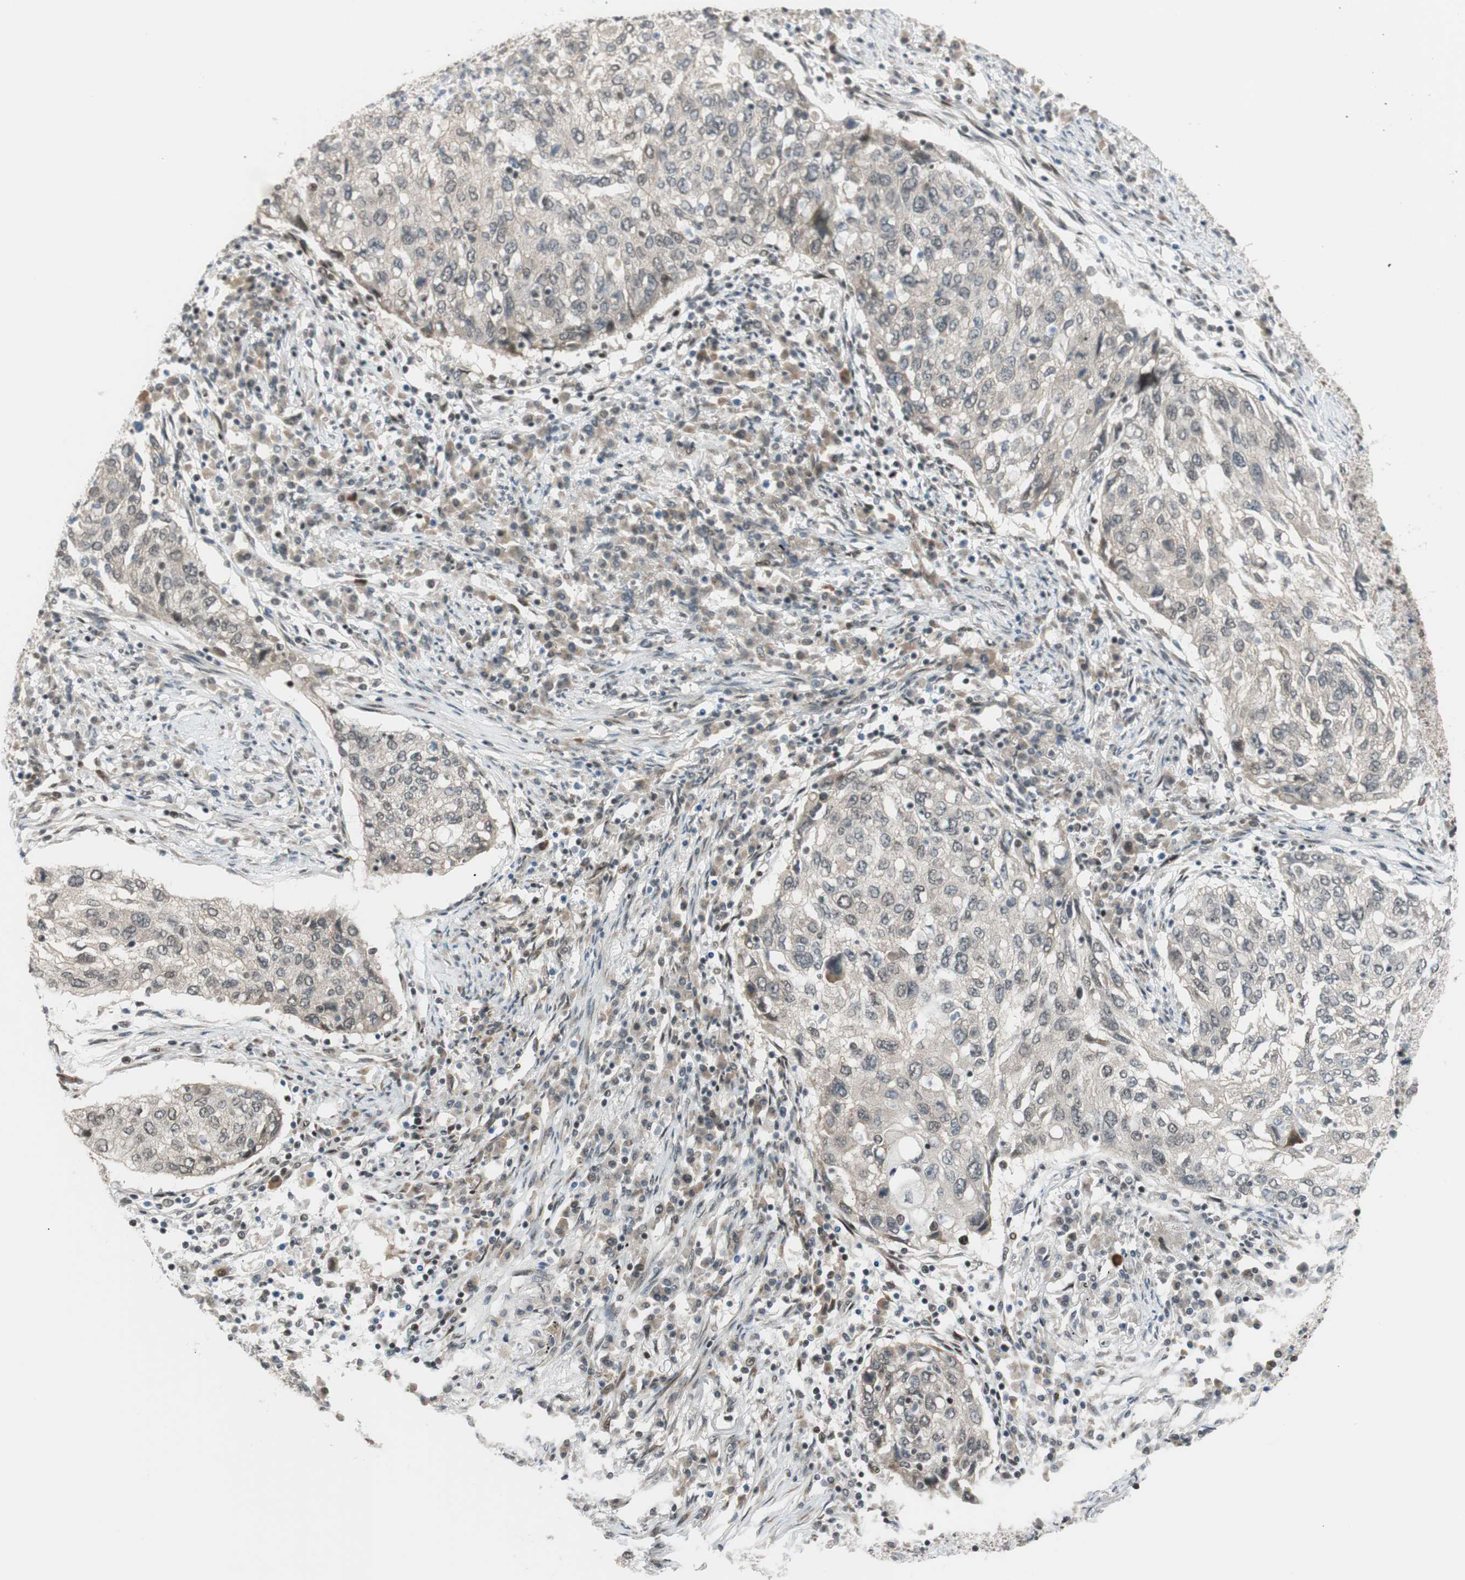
{"staining": {"intensity": "weak", "quantity": ">75%", "location": "cytoplasmic/membranous"}, "tissue": "lung cancer", "cell_type": "Tumor cells", "image_type": "cancer", "snomed": [{"axis": "morphology", "description": "Squamous cell carcinoma, NOS"}, {"axis": "topography", "description": "Lung"}], "caption": "About >75% of tumor cells in lung squamous cell carcinoma show weak cytoplasmic/membranous protein positivity as visualized by brown immunohistochemical staining.", "gene": "BRMS1", "patient": {"sex": "female", "age": 63}}